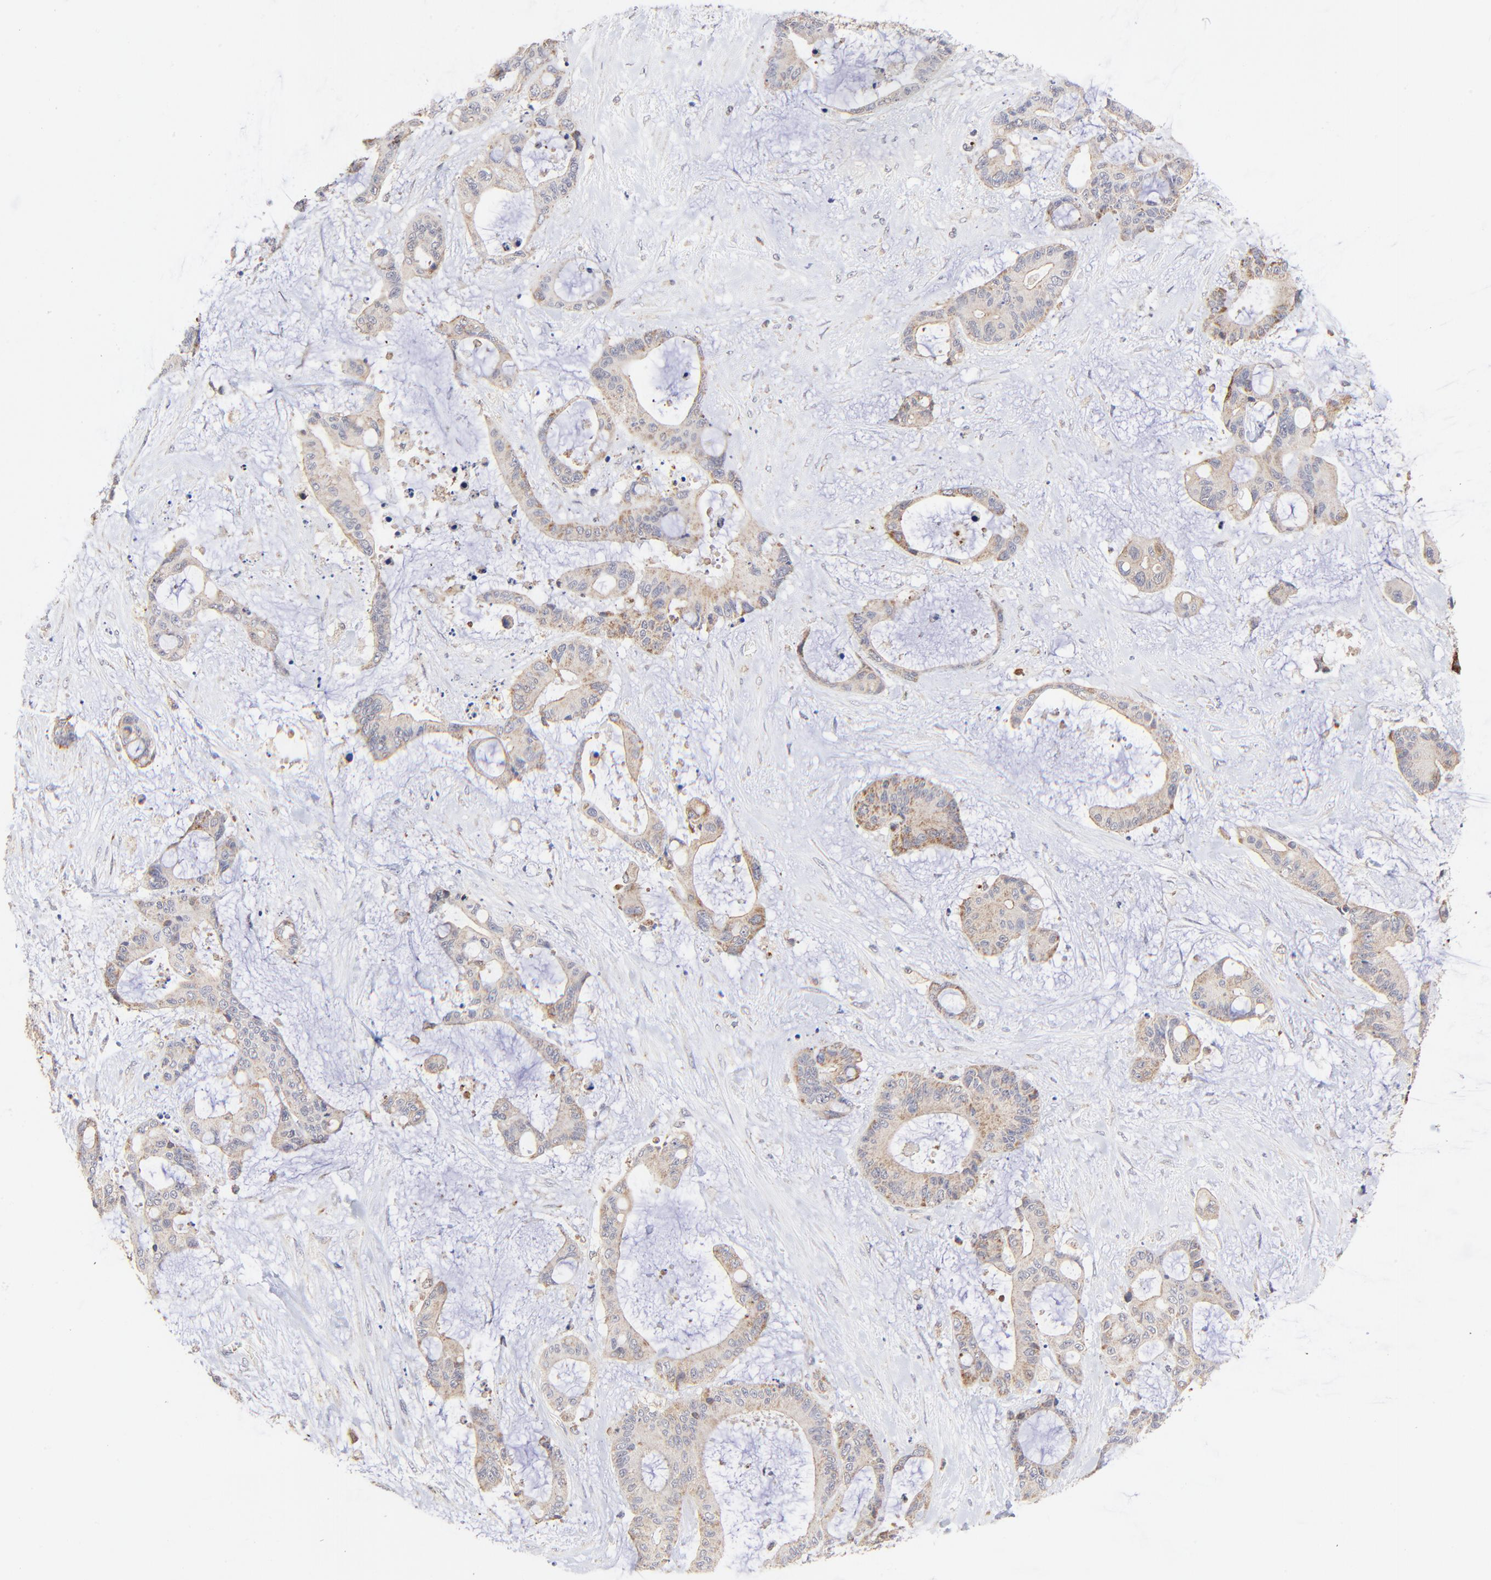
{"staining": {"intensity": "weak", "quantity": "25%-75%", "location": "cytoplasmic/membranous"}, "tissue": "liver cancer", "cell_type": "Tumor cells", "image_type": "cancer", "snomed": [{"axis": "morphology", "description": "Cholangiocarcinoma"}, {"axis": "topography", "description": "Liver"}], "caption": "Immunohistochemical staining of human cholangiocarcinoma (liver) demonstrates weak cytoplasmic/membranous protein positivity in approximately 25%-75% of tumor cells.", "gene": "FBXL12", "patient": {"sex": "female", "age": 73}}